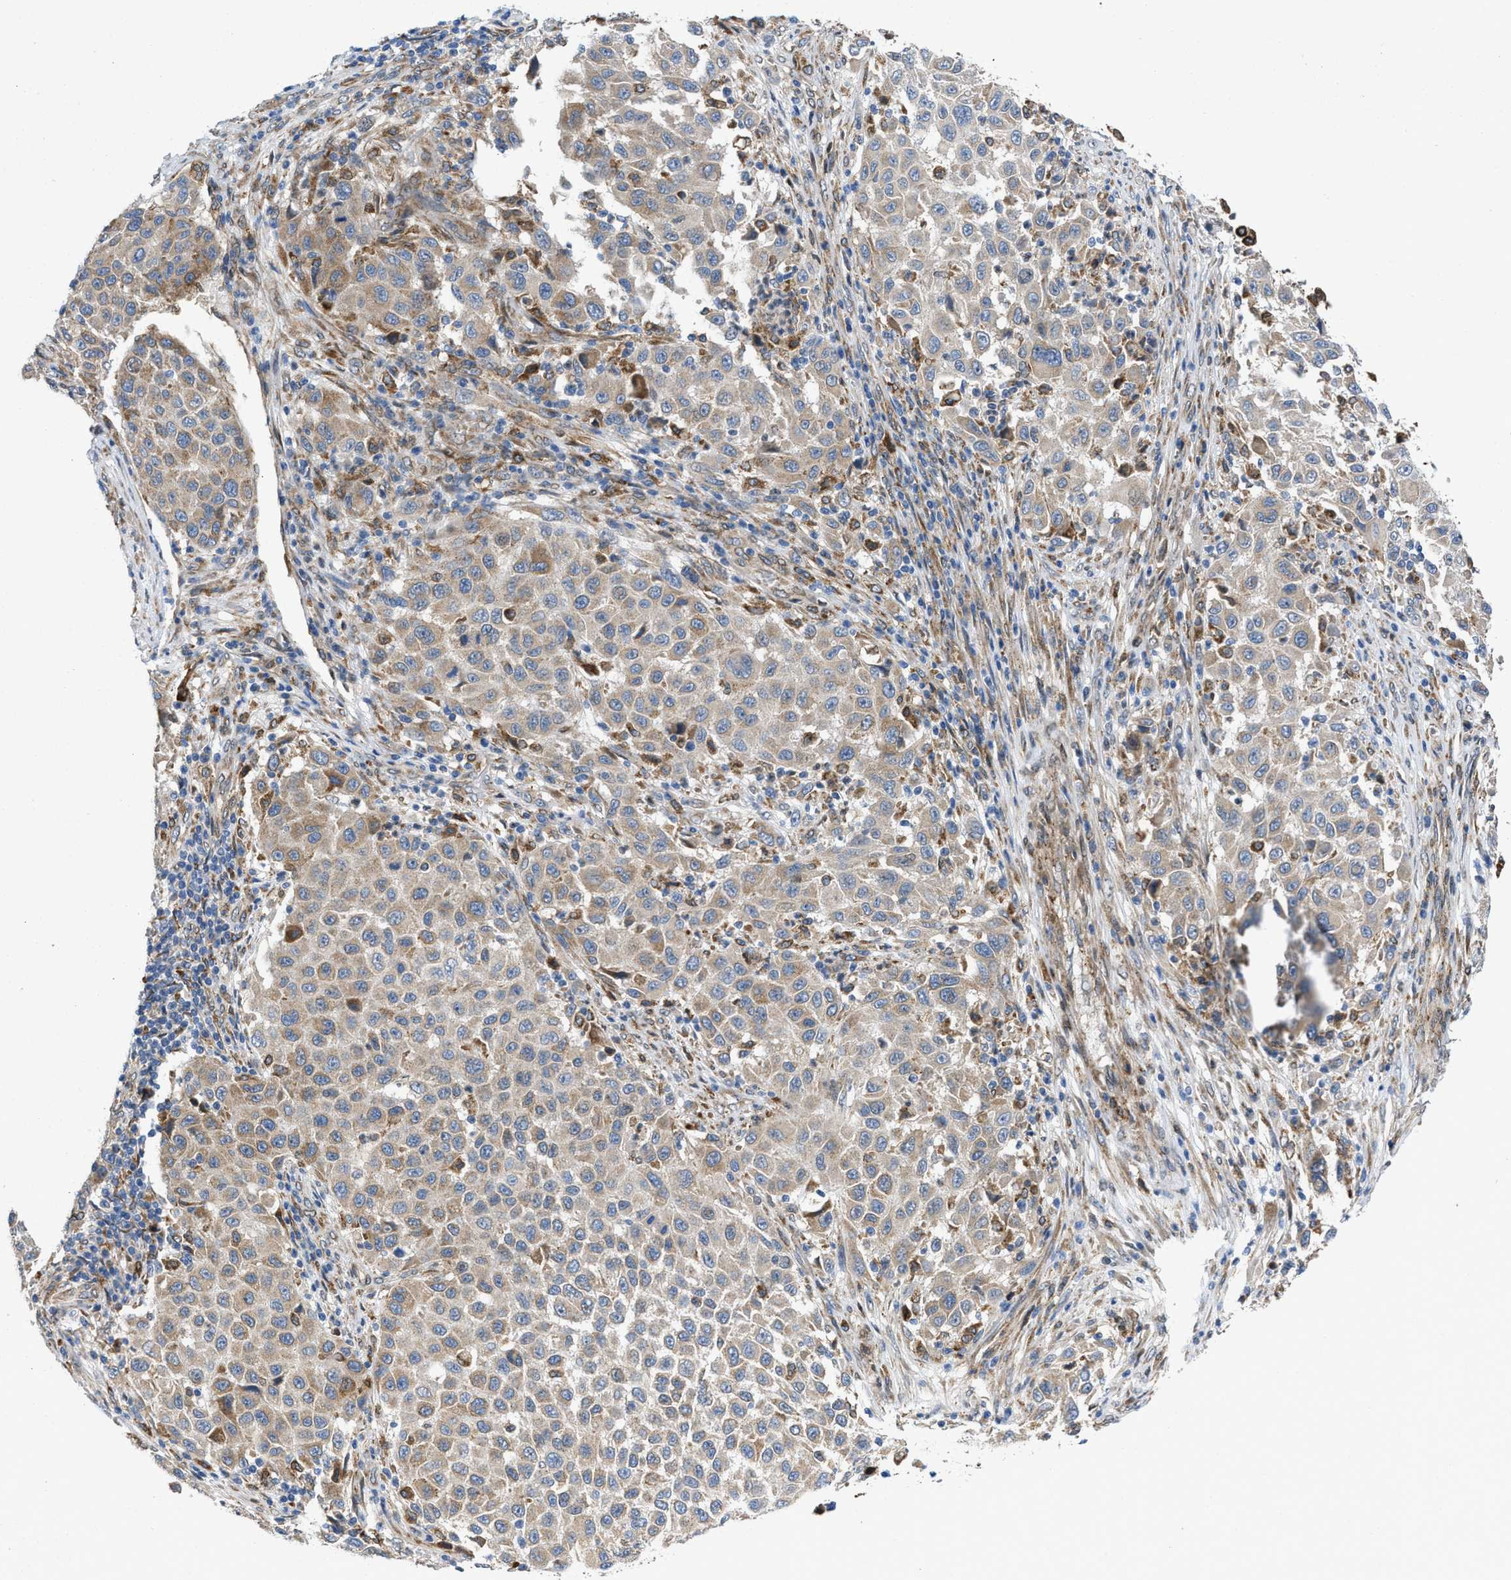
{"staining": {"intensity": "weak", "quantity": "<25%", "location": "cytoplasmic/membranous"}, "tissue": "melanoma", "cell_type": "Tumor cells", "image_type": "cancer", "snomed": [{"axis": "morphology", "description": "Malignant melanoma, Metastatic site"}, {"axis": "topography", "description": "Lymph node"}], "caption": "Immunohistochemical staining of malignant melanoma (metastatic site) exhibits no significant positivity in tumor cells.", "gene": "ERLIN2", "patient": {"sex": "male", "age": 61}}